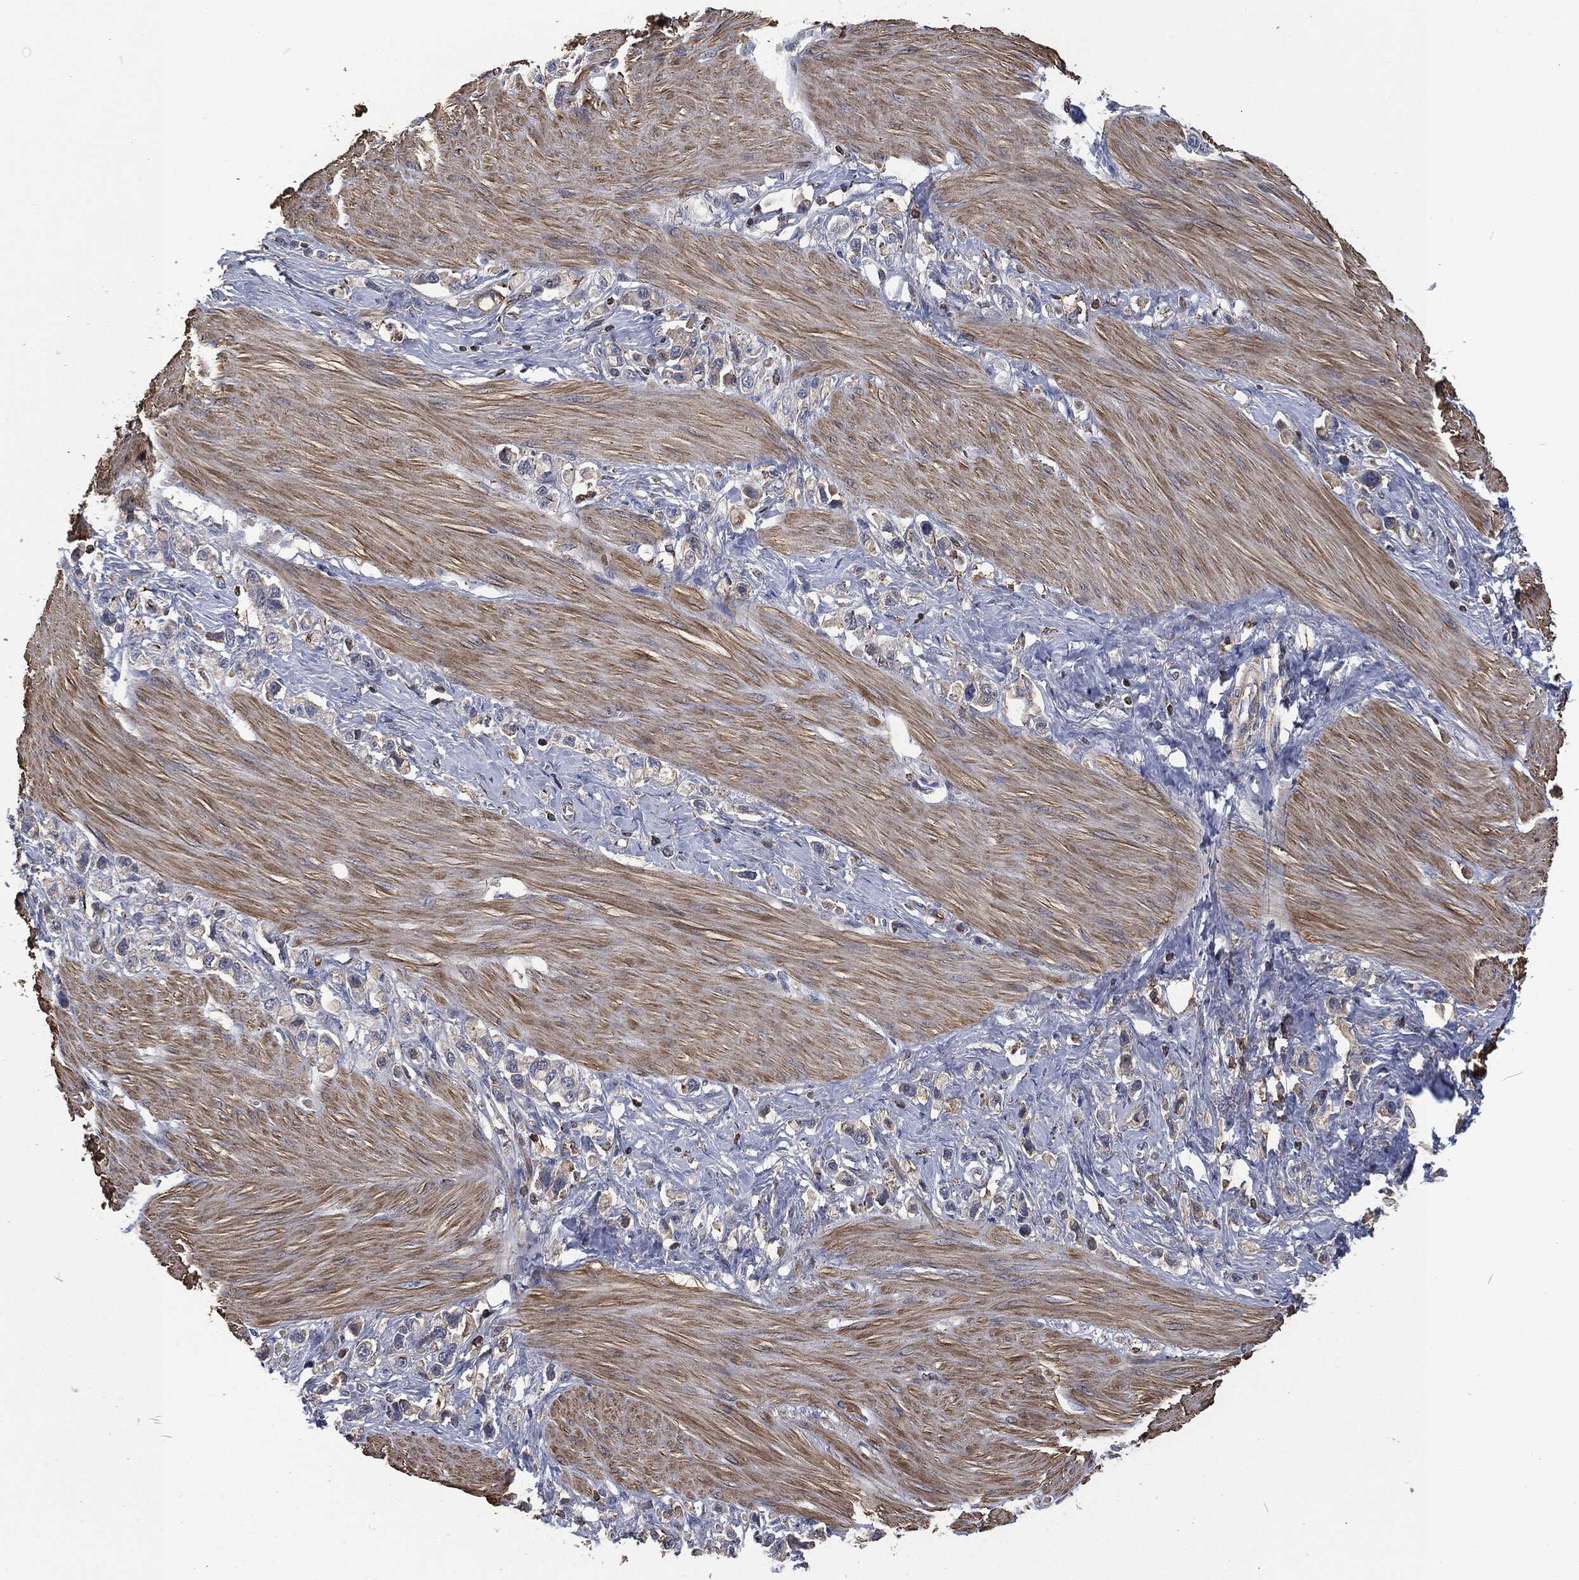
{"staining": {"intensity": "moderate", "quantity": "<25%", "location": "cytoplasmic/membranous"}, "tissue": "stomach cancer", "cell_type": "Tumor cells", "image_type": "cancer", "snomed": [{"axis": "morphology", "description": "Normal tissue, NOS"}, {"axis": "morphology", "description": "Adenocarcinoma, NOS"}, {"axis": "morphology", "description": "Adenocarcinoma, High grade"}, {"axis": "topography", "description": "Stomach, upper"}, {"axis": "topography", "description": "Stomach"}], "caption": "There is low levels of moderate cytoplasmic/membranous staining in tumor cells of adenocarcinoma (stomach), as demonstrated by immunohistochemical staining (brown color).", "gene": "LGALS9", "patient": {"sex": "female", "age": 65}}